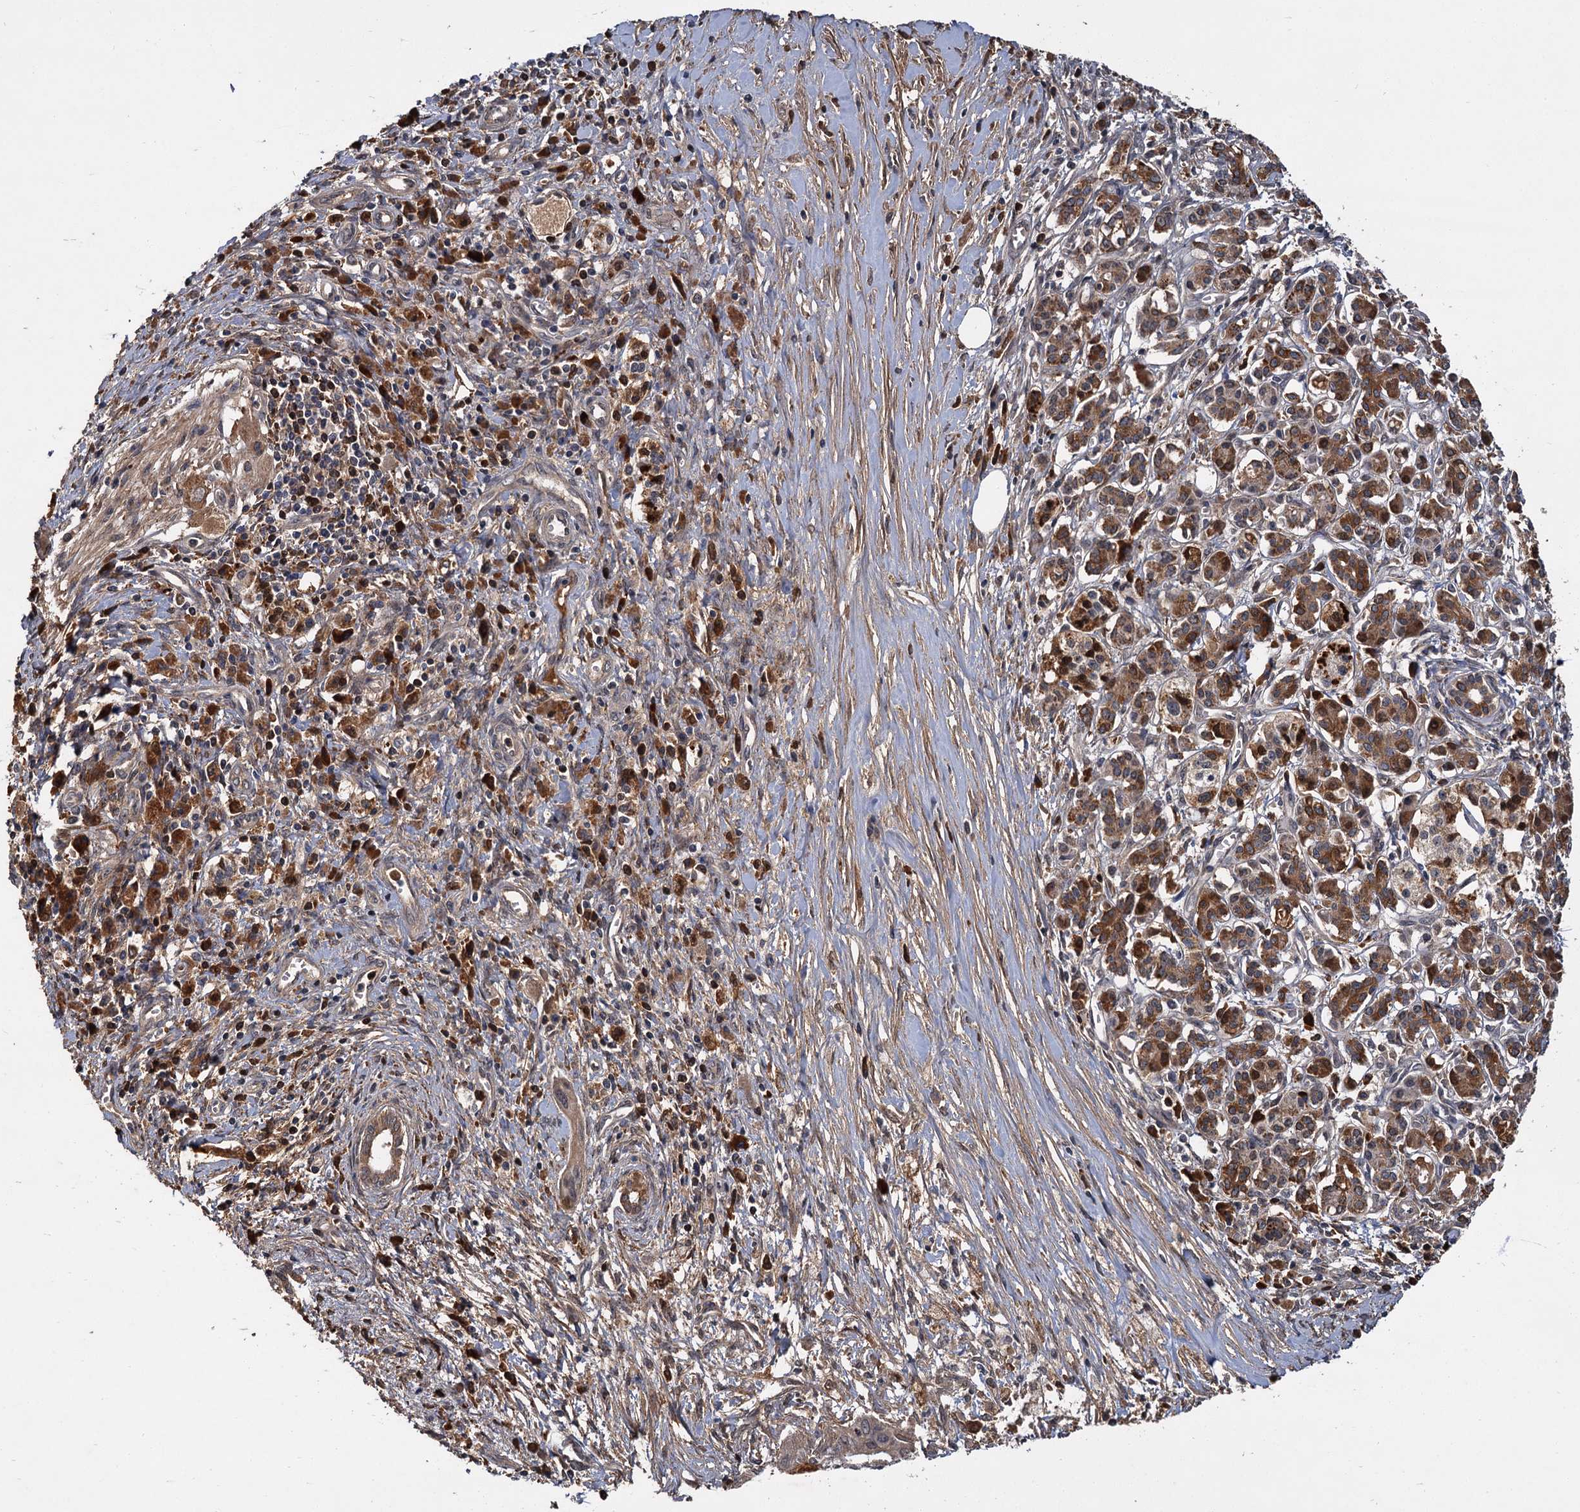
{"staining": {"intensity": "moderate", "quantity": ">75%", "location": "cytoplasmic/membranous"}, "tissue": "pancreatic cancer", "cell_type": "Tumor cells", "image_type": "cancer", "snomed": [{"axis": "morphology", "description": "Adenocarcinoma, NOS"}, {"axis": "topography", "description": "Pancreas"}], "caption": "A brown stain labels moderate cytoplasmic/membranous staining of a protein in human pancreatic cancer tumor cells. The staining was performed using DAB (3,3'-diaminobenzidine) to visualize the protein expression in brown, while the nuclei were stained in blue with hematoxylin (Magnification: 20x).", "gene": "MBD6", "patient": {"sex": "female", "age": 73}}